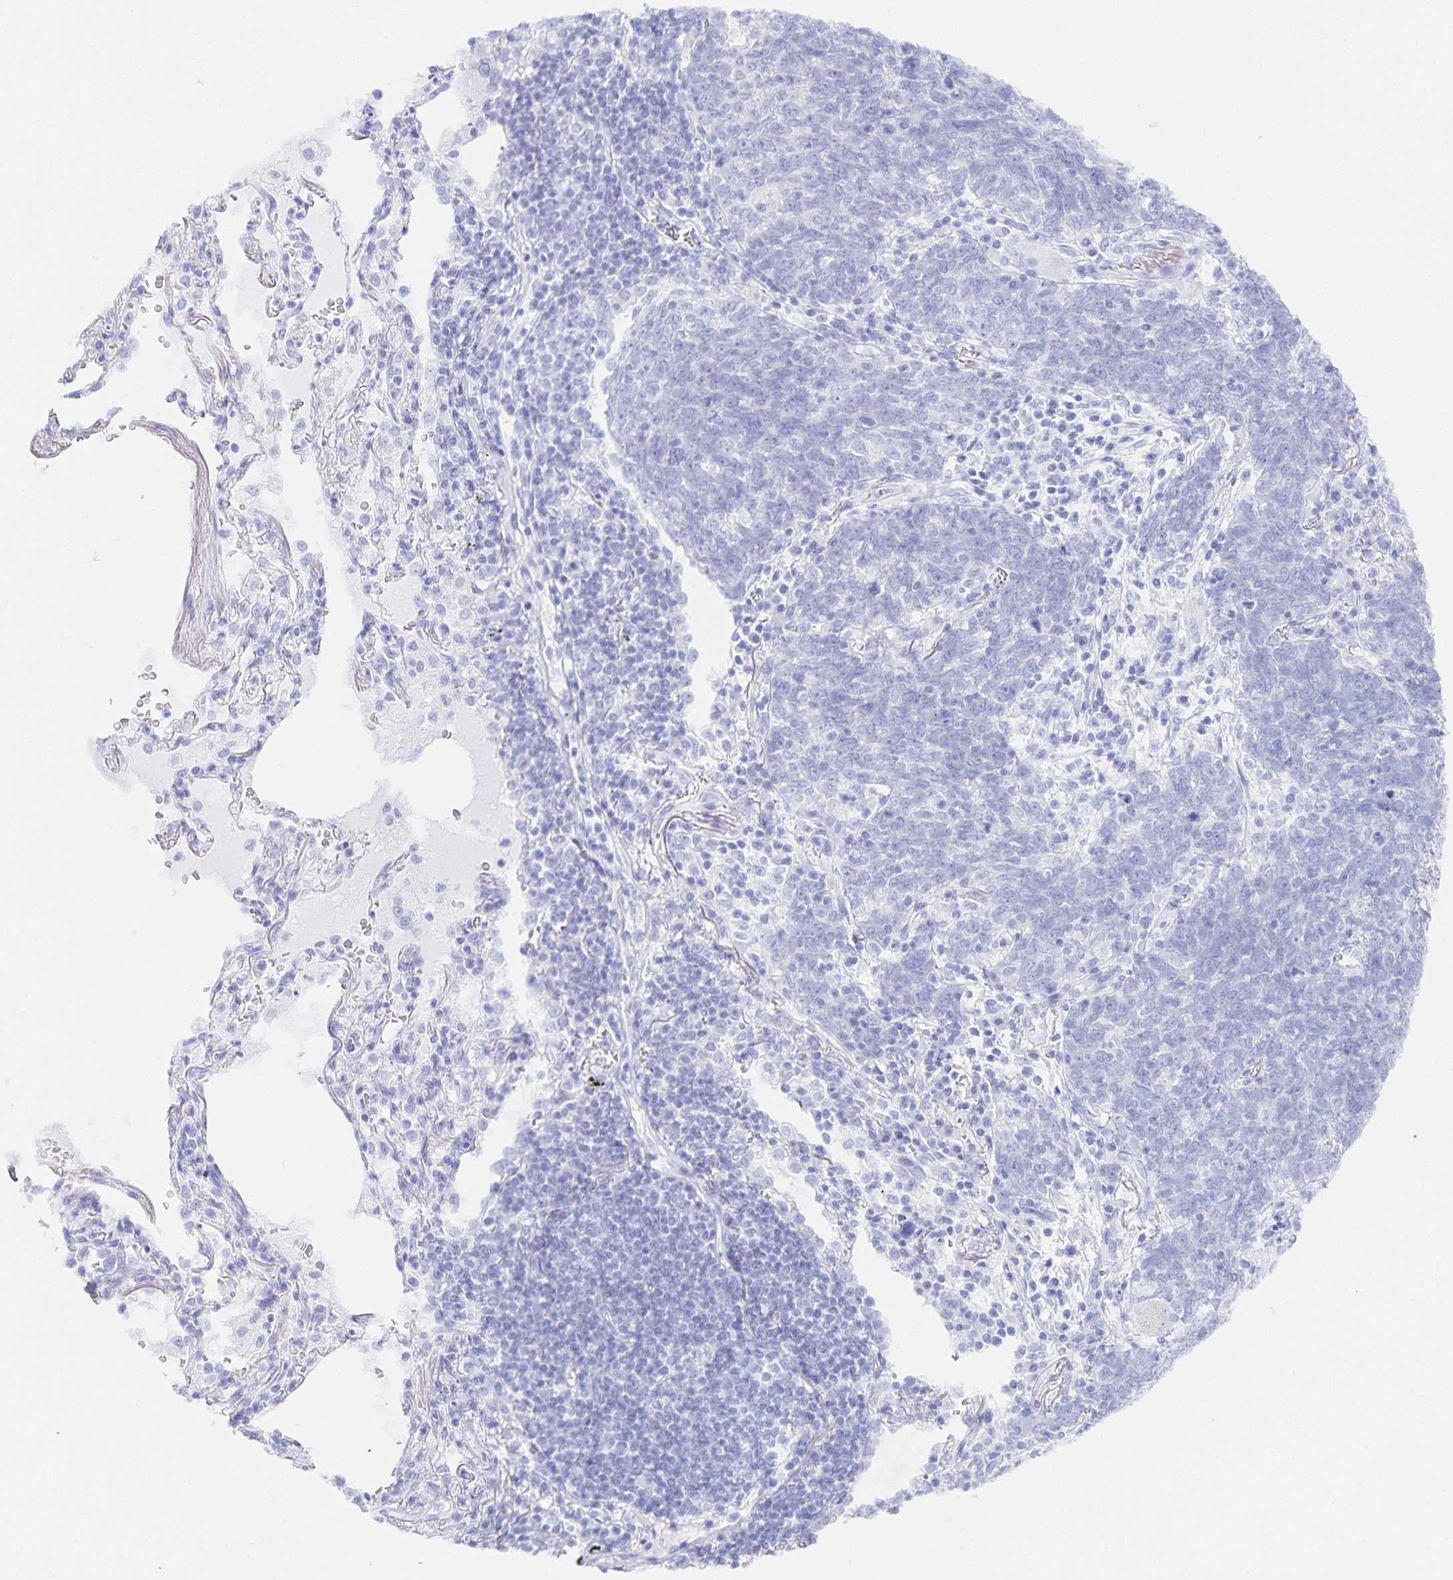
{"staining": {"intensity": "negative", "quantity": "none", "location": "none"}, "tissue": "lung cancer", "cell_type": "Tumor cells", "image_type": "cancer", "snomed": [{"axis": "morphology", "description": "Squamous cell carcinoma, NOS"}, {"axis": "topography", "description": "Lung"}], "caption": "DAB (3,3'-diaminobenzidine) immunohistochemical staining of human squamous cell carcinoma (lung) displays no significant staining in tumor cells. (DAB (3,3'-diaminobenzidine) IHC with hematoxylin counter stain).", "gene": "SNTN", "patient": {"sex": "female", "age": 72}}